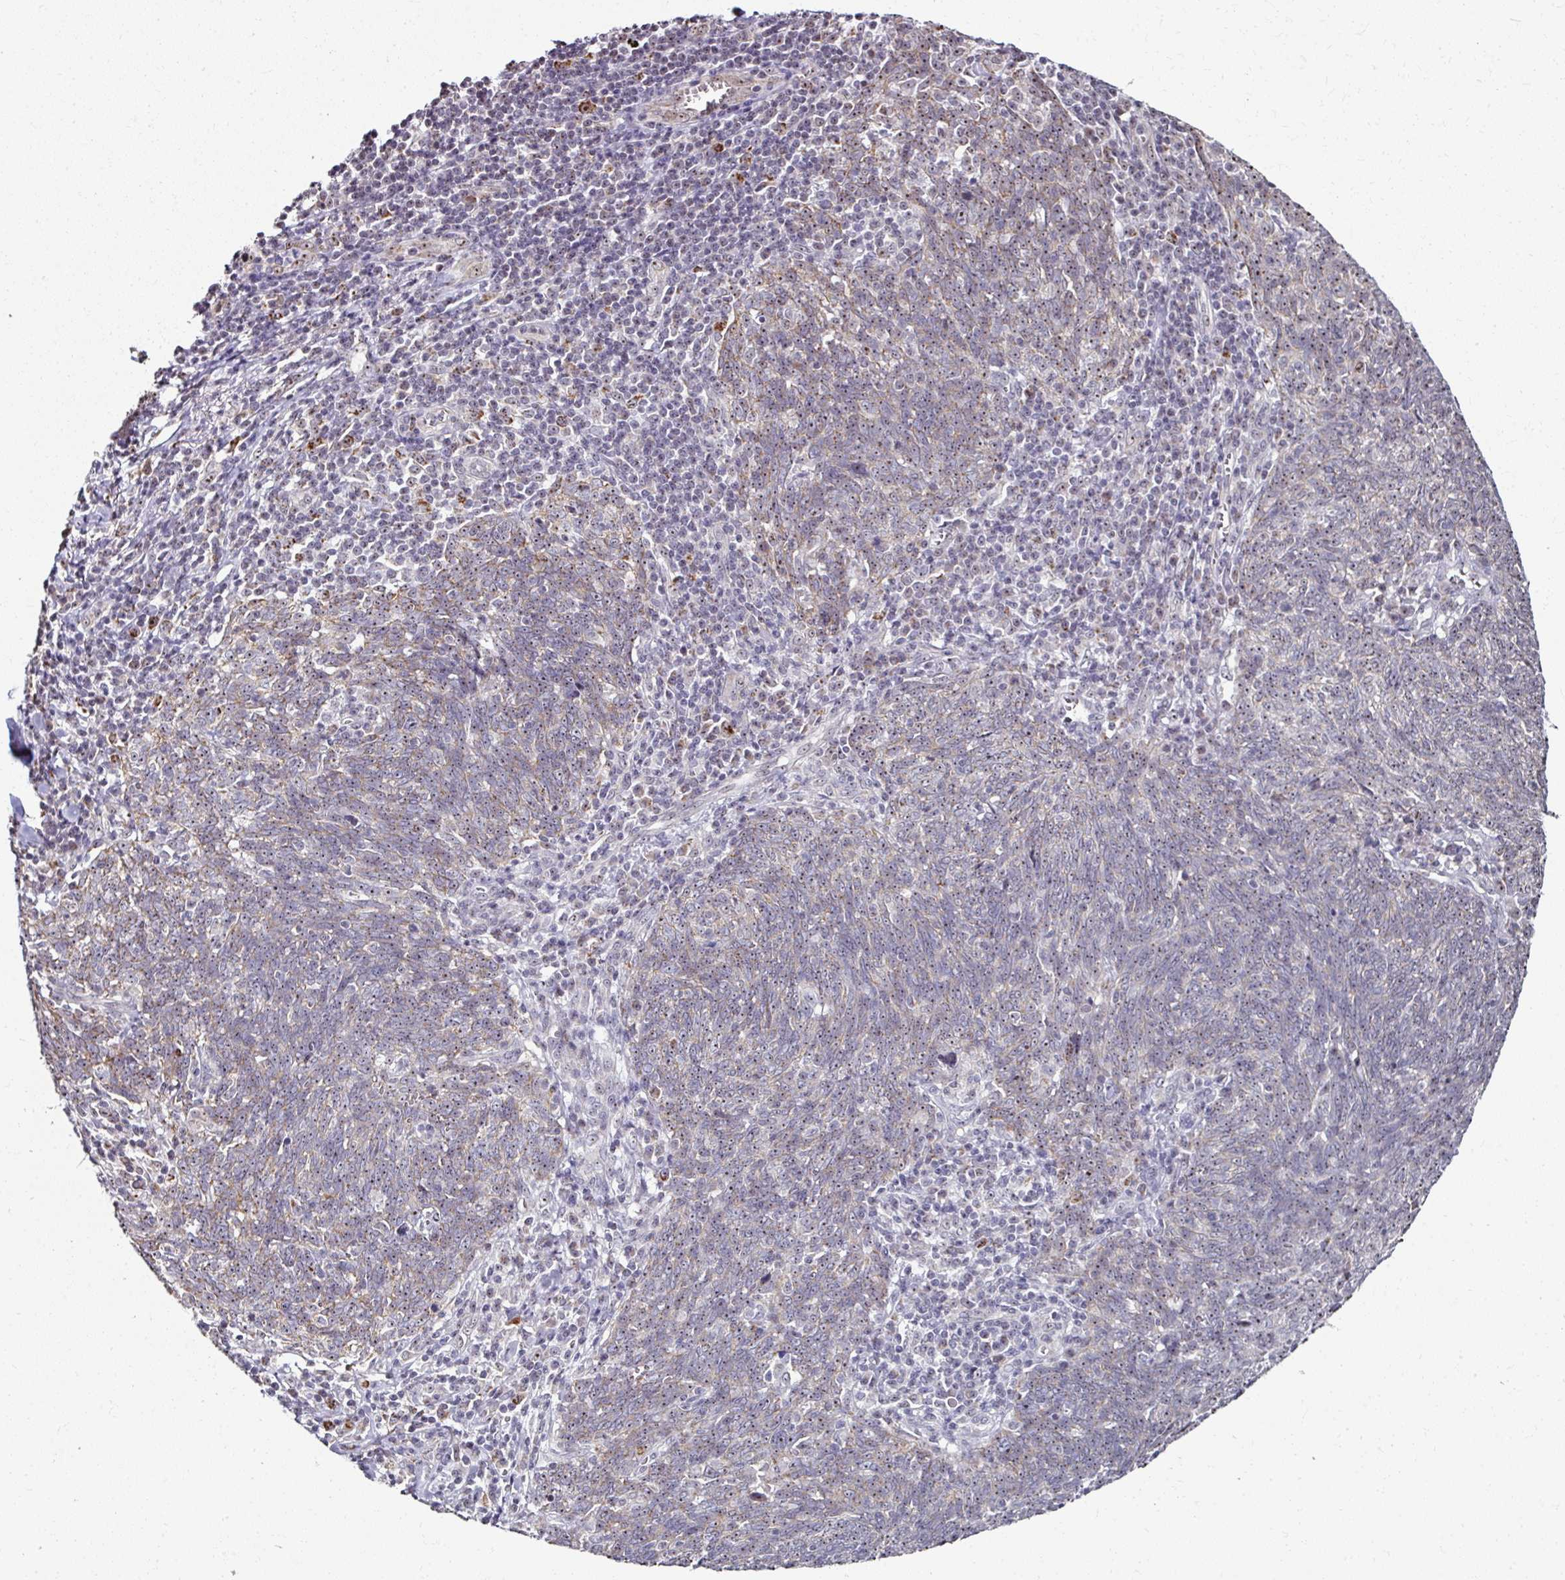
{"staining": {"intensity": "weak", "quantity": "25%-75%", "location": "cytoplasmic/membranous,nuclear"}, "tissue": "lung cancer", "cell_type": "Tumor cells", "image_type": "cancer", "snomed": [{"axis": "morphology", "description": "Squamous cell carcinoma, NOS"}, {"axis": "topography", "description": "Lung"}], "caption": "Lung squamous cell carcinoma stained for a protein displays weak cytoplasmic/membranous and nuclear positivity in tumor cells. The staining is performed using DAB brown chromogen to label protein expression. The nuclei are counter-stained blue using hematoxylin.", "gene": "NACC2", "patient": {"sex": "female", "age": 72}}